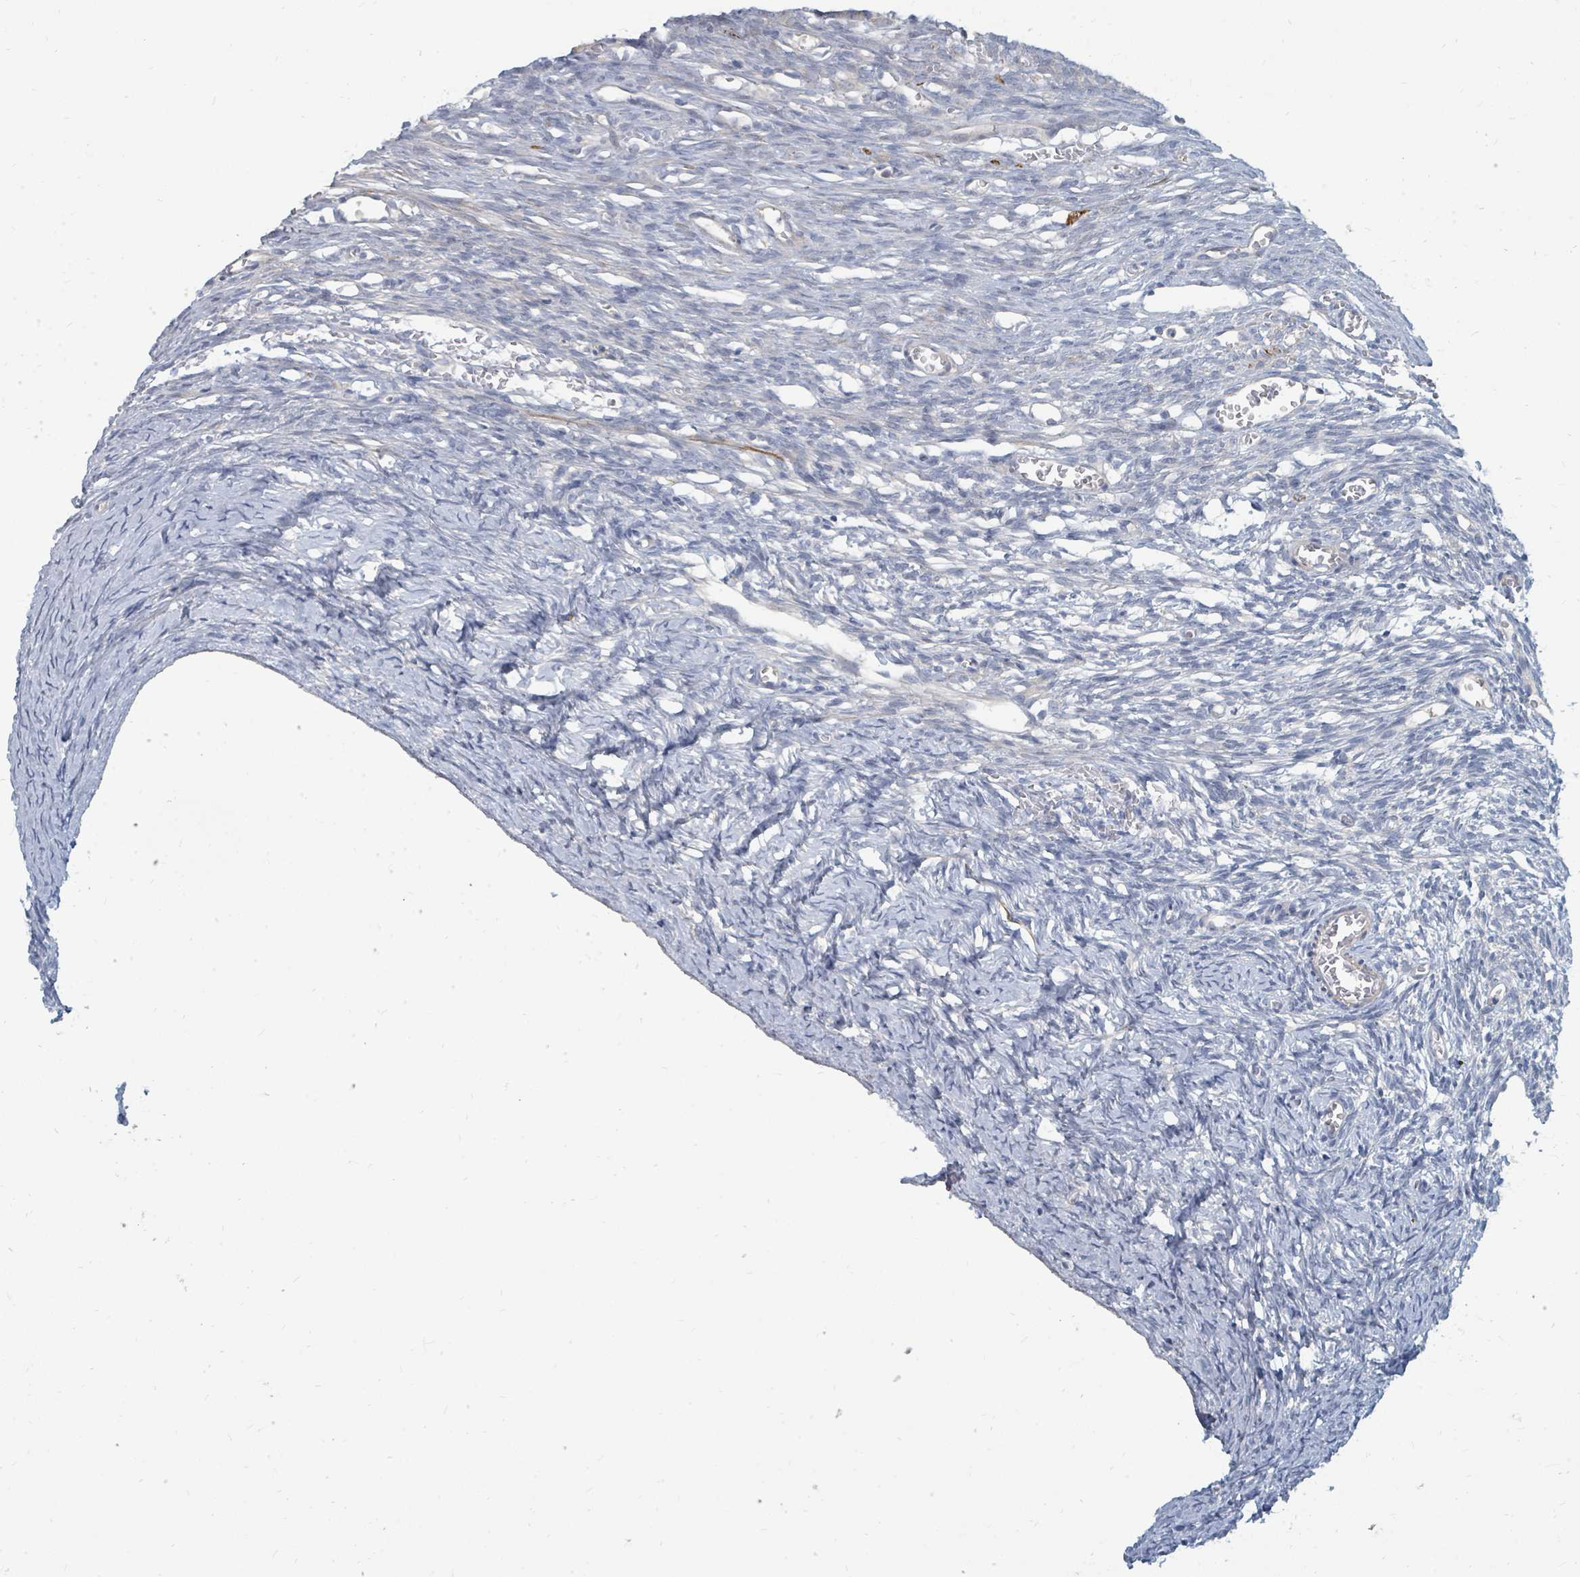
{"staining": {"intensity": "negative", "quantity": "none", "location": "none"}, "tissue": "ovary", "cell_type": "Ovarian stroma cells", "image_type": "normal", "snomed": [{"axis": "morphology", "description": "Normal tissue, NOS"}, {"axis": "topography", "description": "Ovary"}], "caption": "DAB immunohistochemical staining of benign ovary shows no significant expression in ovarian stroma cells.", "gene": "ARGFX", "patient": {"sex": "female", "age": 39}}